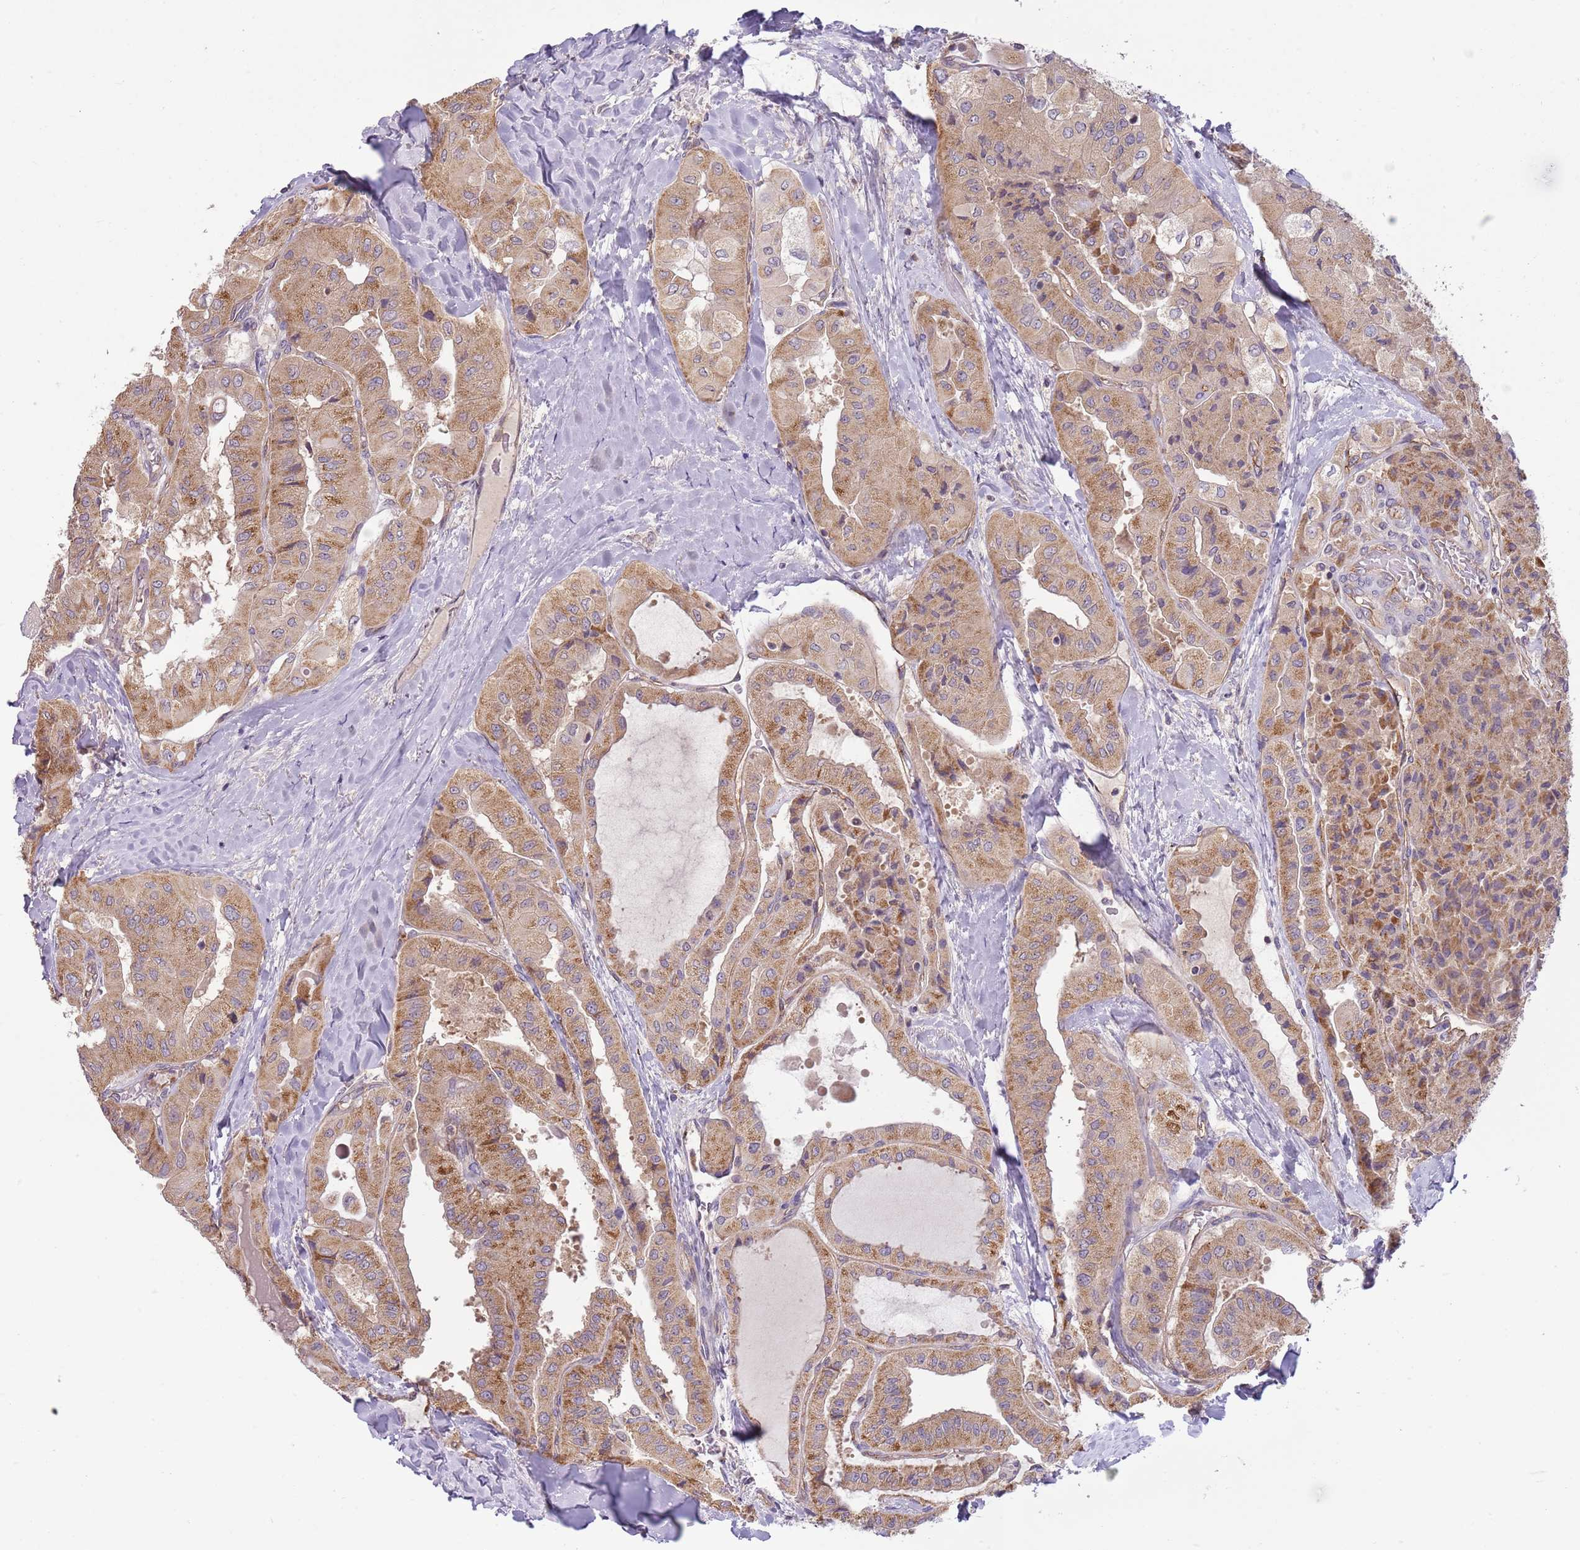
{"staining": {"intensity": "moderate", "quantity": ">75%", "location": "cytoplasmic/membranous"}, "tissue": "thyroid cancer", "cell_type": "Tumor cells", "image_type": "cancer", "snomed": [{"axis": "morphology", "description": "Normal tissue, NOS"}, {"axis": "morphology", "description": "Papillary adenocarcinoma, NOS"}, {"axis": "topography", "description": "Thyroid gland"}], "caption": "A histopathology image showing moderate cytoplasmic/membranous expression in approximately >75% of tumor cells in thyroid cancer, as visualized by brown immunohistochemical staining.", "gene": "SKOR2", "patient": {"sex": "female", "age": 59}}